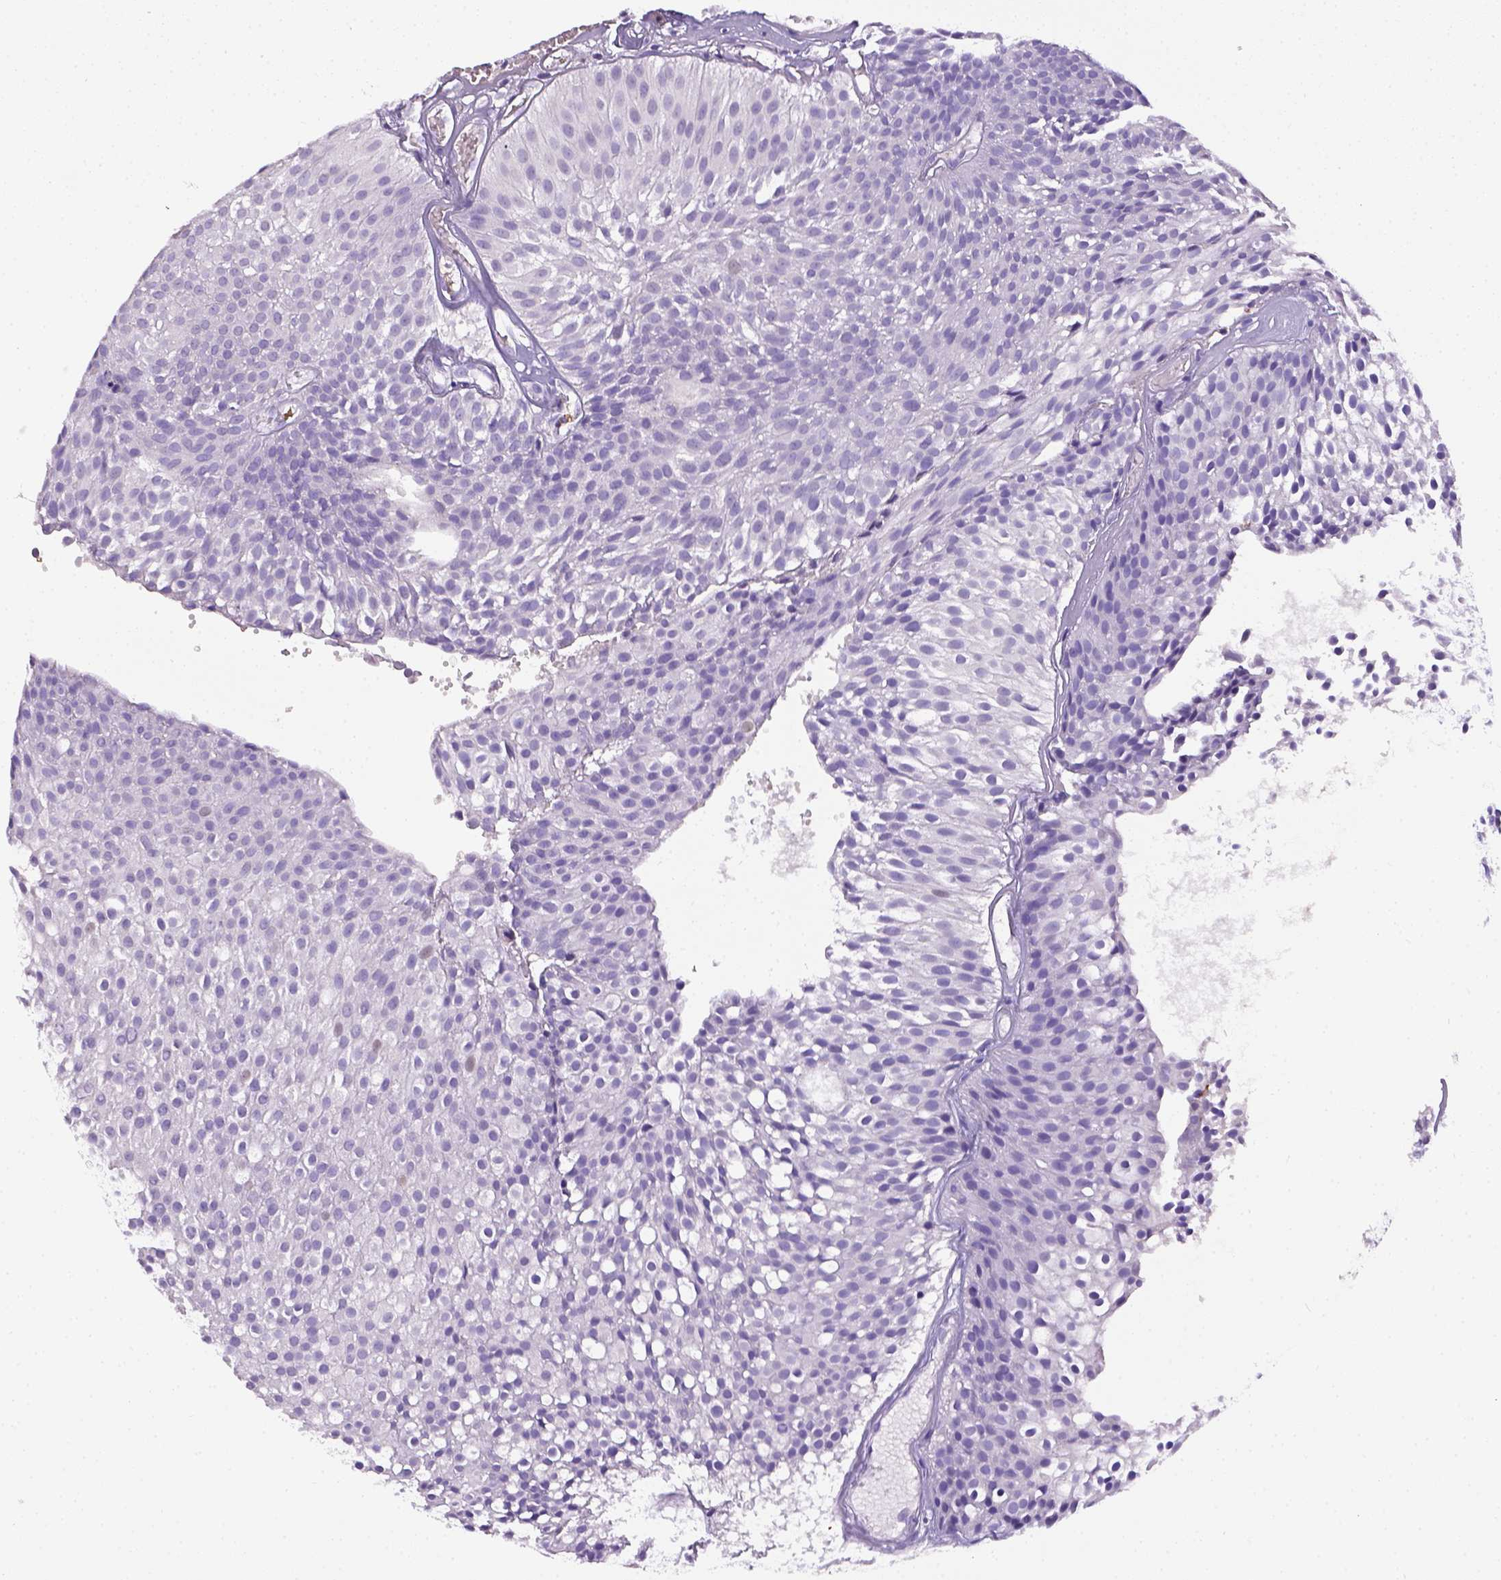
{"staining": {"intensity": "negative", "quantity": "none", "location": "none"}, "tissue": "urothelial cancer", "cell_type": "Tumor cells", "image_type": "cancer", "snomed": [{"axis": "morphology", "description": "Urothelial carcinoma, Low grade"}, {"axis": "topography", "description": "Urinary bladder"}], "caption": "Image shows no protein expression in tumor cells of urothelial cancer tissue. The staining is performed using DAB (3,3'-diaminobenzidine) brown chromogen with nuclei counter-stained in using hematoxylin.", "gene": "ITGAM", "patient": {"sex": "male", "age": 63}}